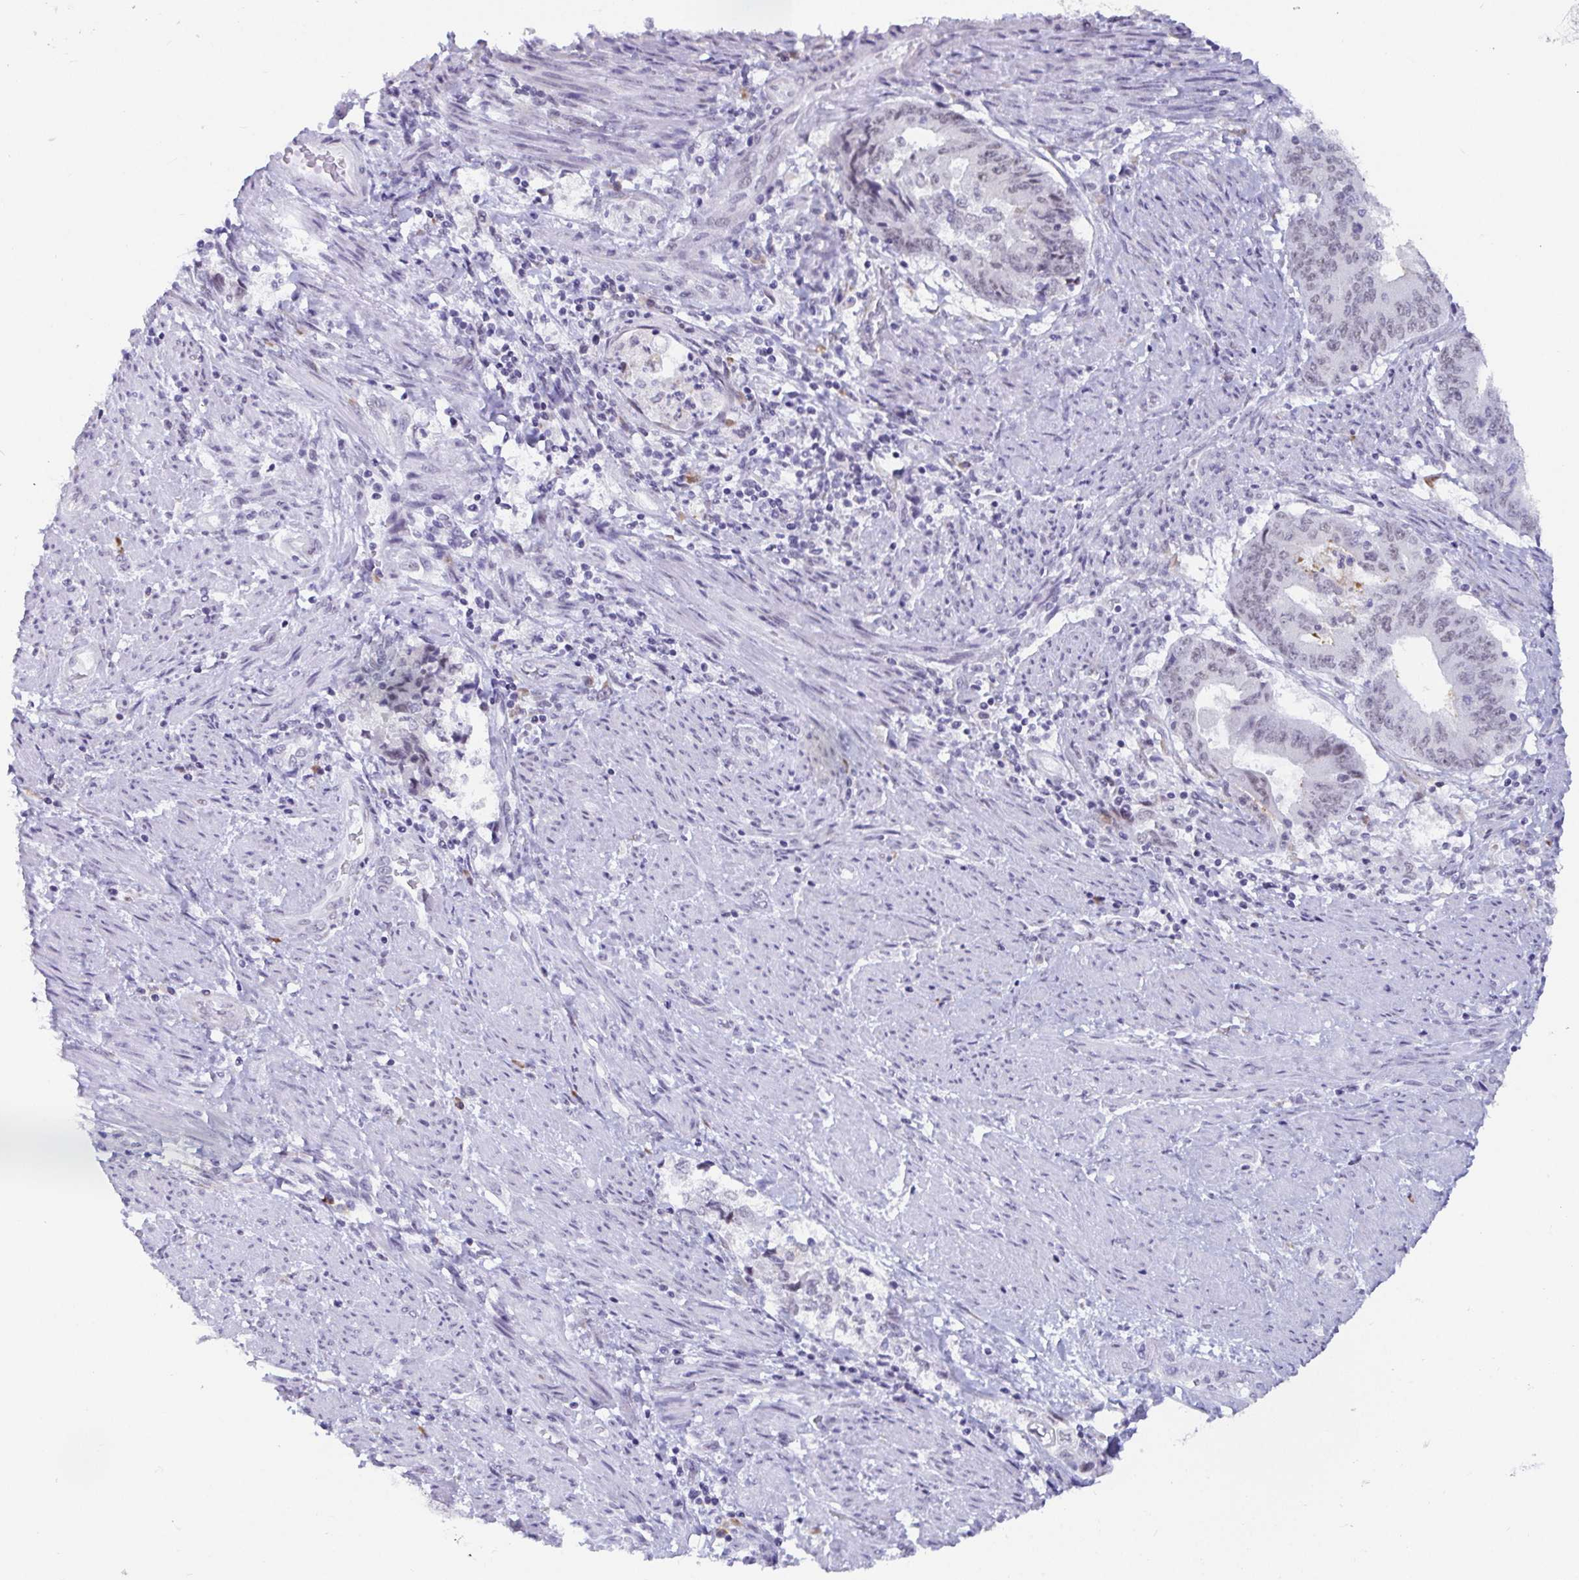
{"staining": {"intensity": "negative", "quantity": "none", "location": "none"}, "tissue": "endometrial cancer", "cell_type": "Tumor cells", "image_type": "cancer", "snomed": [{"axis": "morphology", "description": "Adenocarcinoma, NOS"}, {"axis": "topography", "description": "Endometrium"}], "caption": "An immunohistochemistry (IHC) micrograph of endometrial cancer is shown. There is no staining in tumor cells of endometrial cancer. (DAB (3,3'-diaminobenzidine) immunohistochemistry (IHC), high magnification).", "gene": "WDR72", "patient": {"sex": "female", "age": 65}}